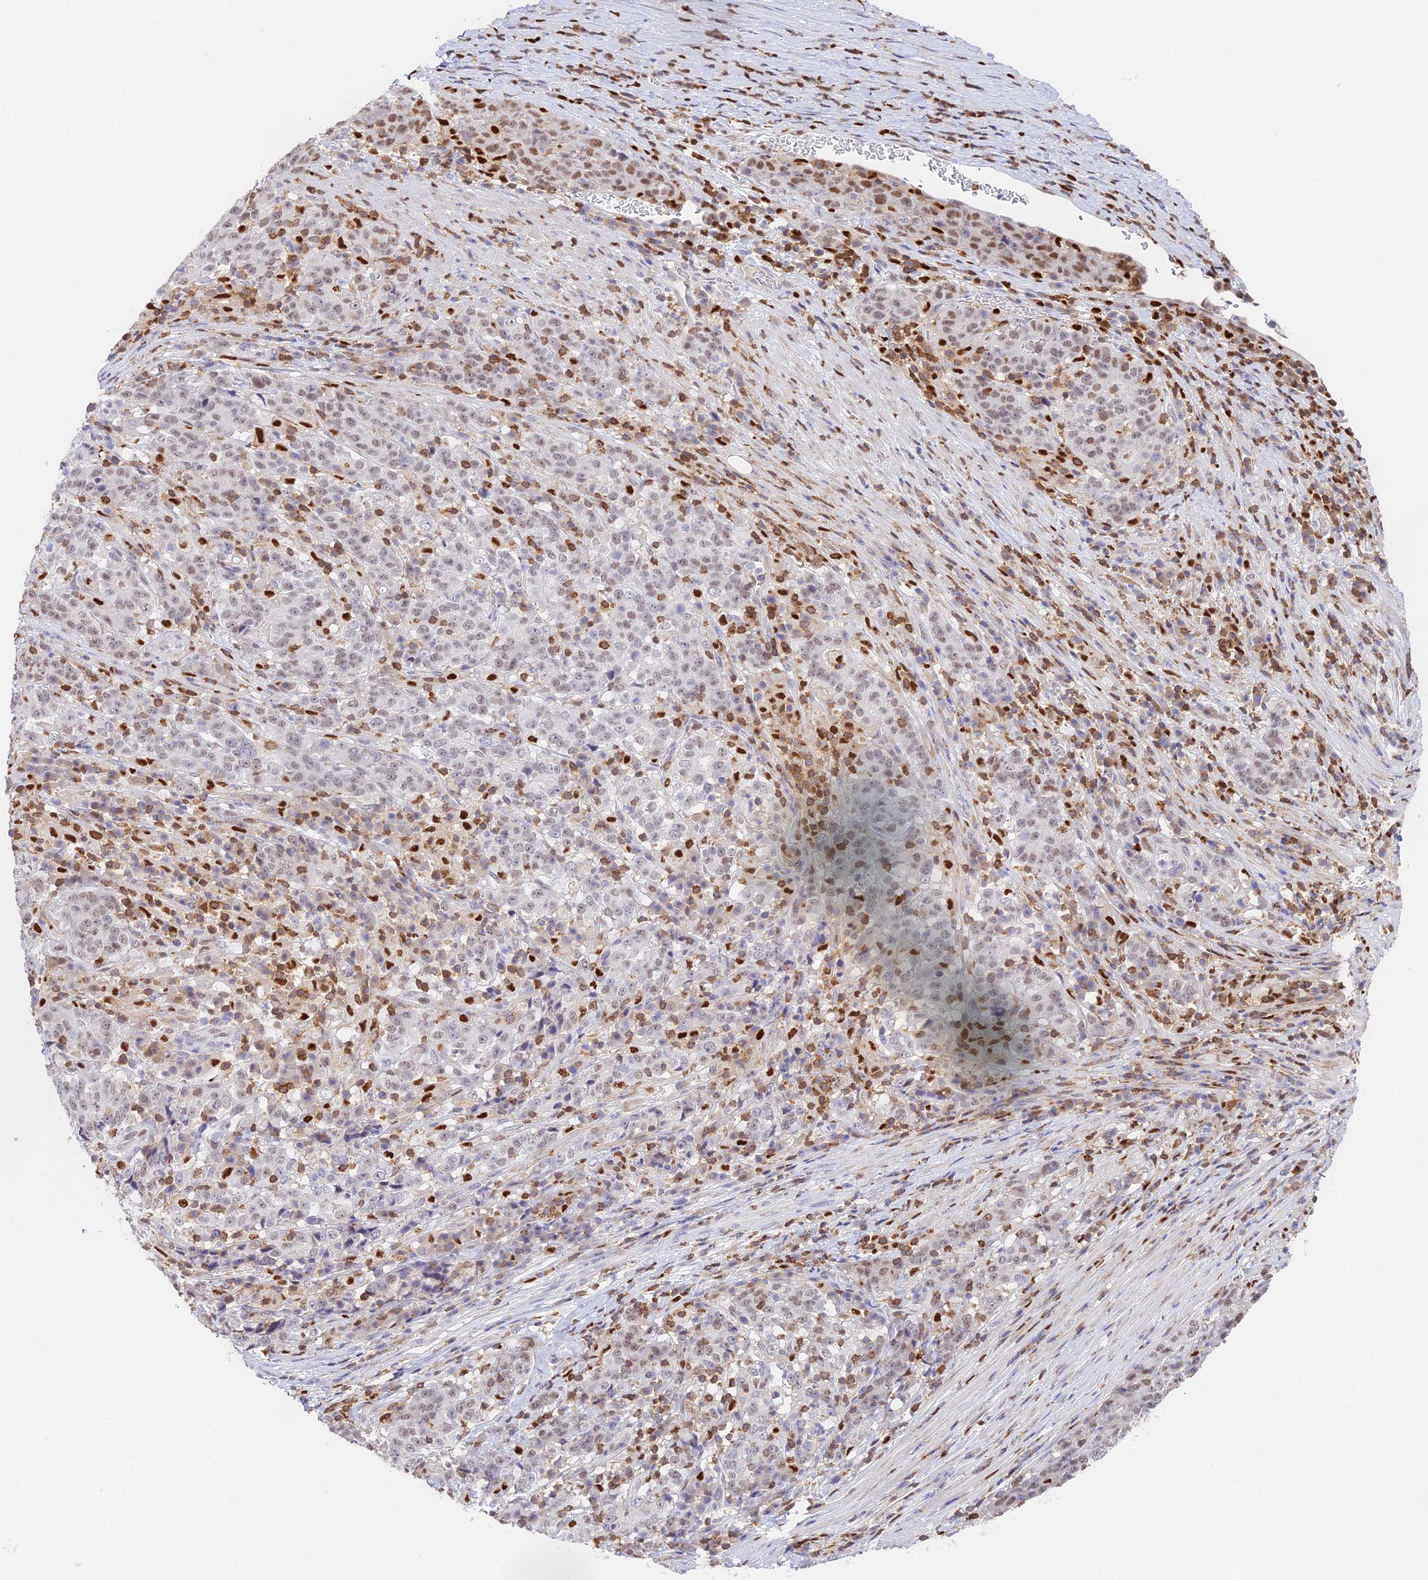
{"staining": {"intensity": "weak", "quantity": "25%-75%", "location": "nuclear"}, "tissue": "stomach cancer", "cell_type": "Tumor cells", "image_type": "cancer", "snomed": [{"axis": "morphology", "description": "Adenocarcinoma, NOS"}, {"axis": "topography", "description": "Stomach"}], "caption": "The immunohistochemical stain shows weak nuclear expression in tumor cells of stomach cancer tissue.", "gene": "DENND1C", "patient": {"sex": "male", "age": 59}}